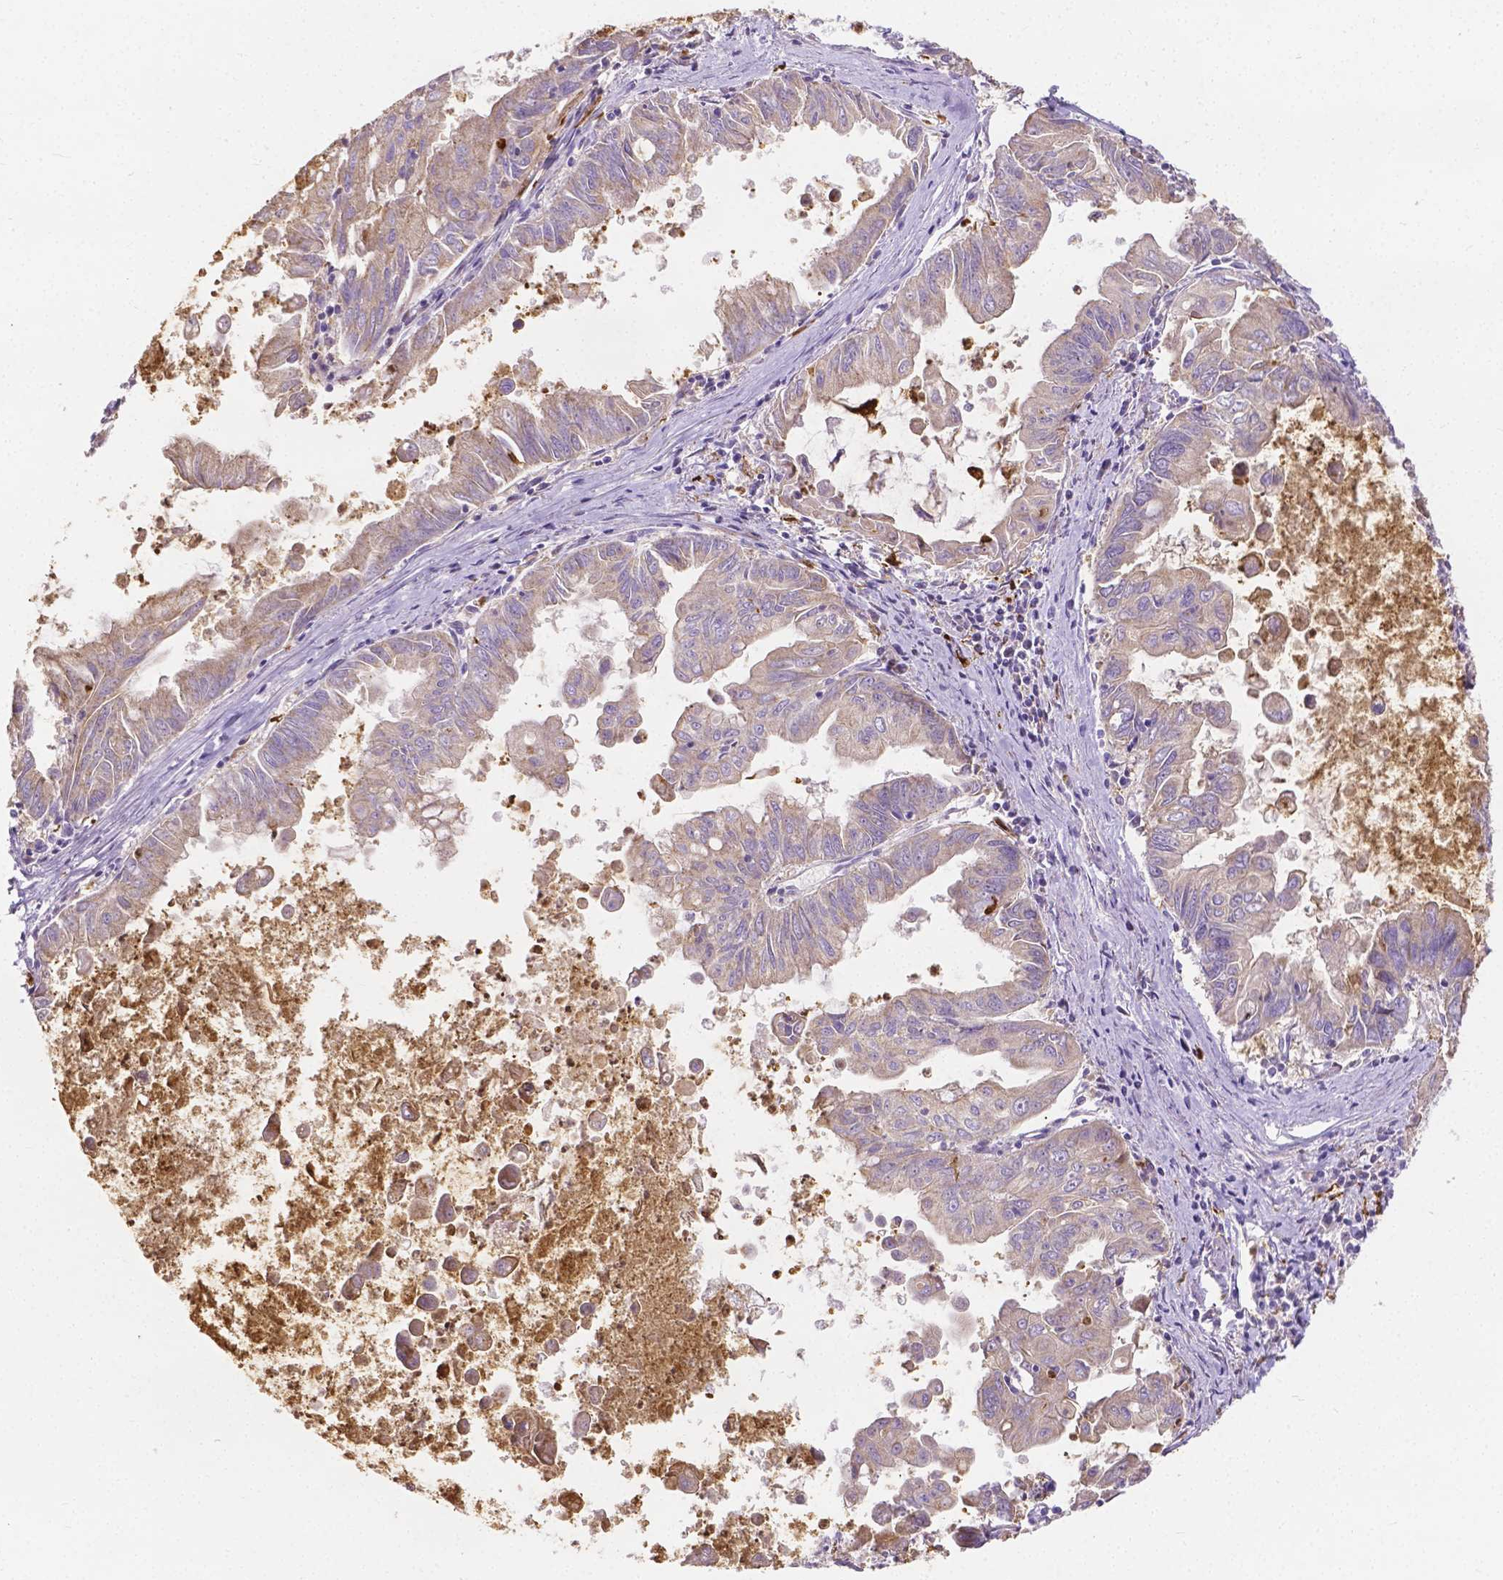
{"staining": {"intensity": "negative", "quantity": "none", "location": "none"}, "tissue": "stomach cancer", "cell_type": "Tumor cells", "image_type": "cancer", "snomed": [{"axis": "morphology", "description": "Adenocarcinoma, NOS"}, {"axis": "topography", "description": "Stomach, upper"}], "caption": "This histopathology image is of adenocarcinoma (stomach) stained with immunohistochemistry (IHC) to label a protein in brown with the nuclei are counter-stained blue. There is no staining in tumor cells.", "gene": "ZNRD2", "patient": {"sex": "male", "age": 80}}